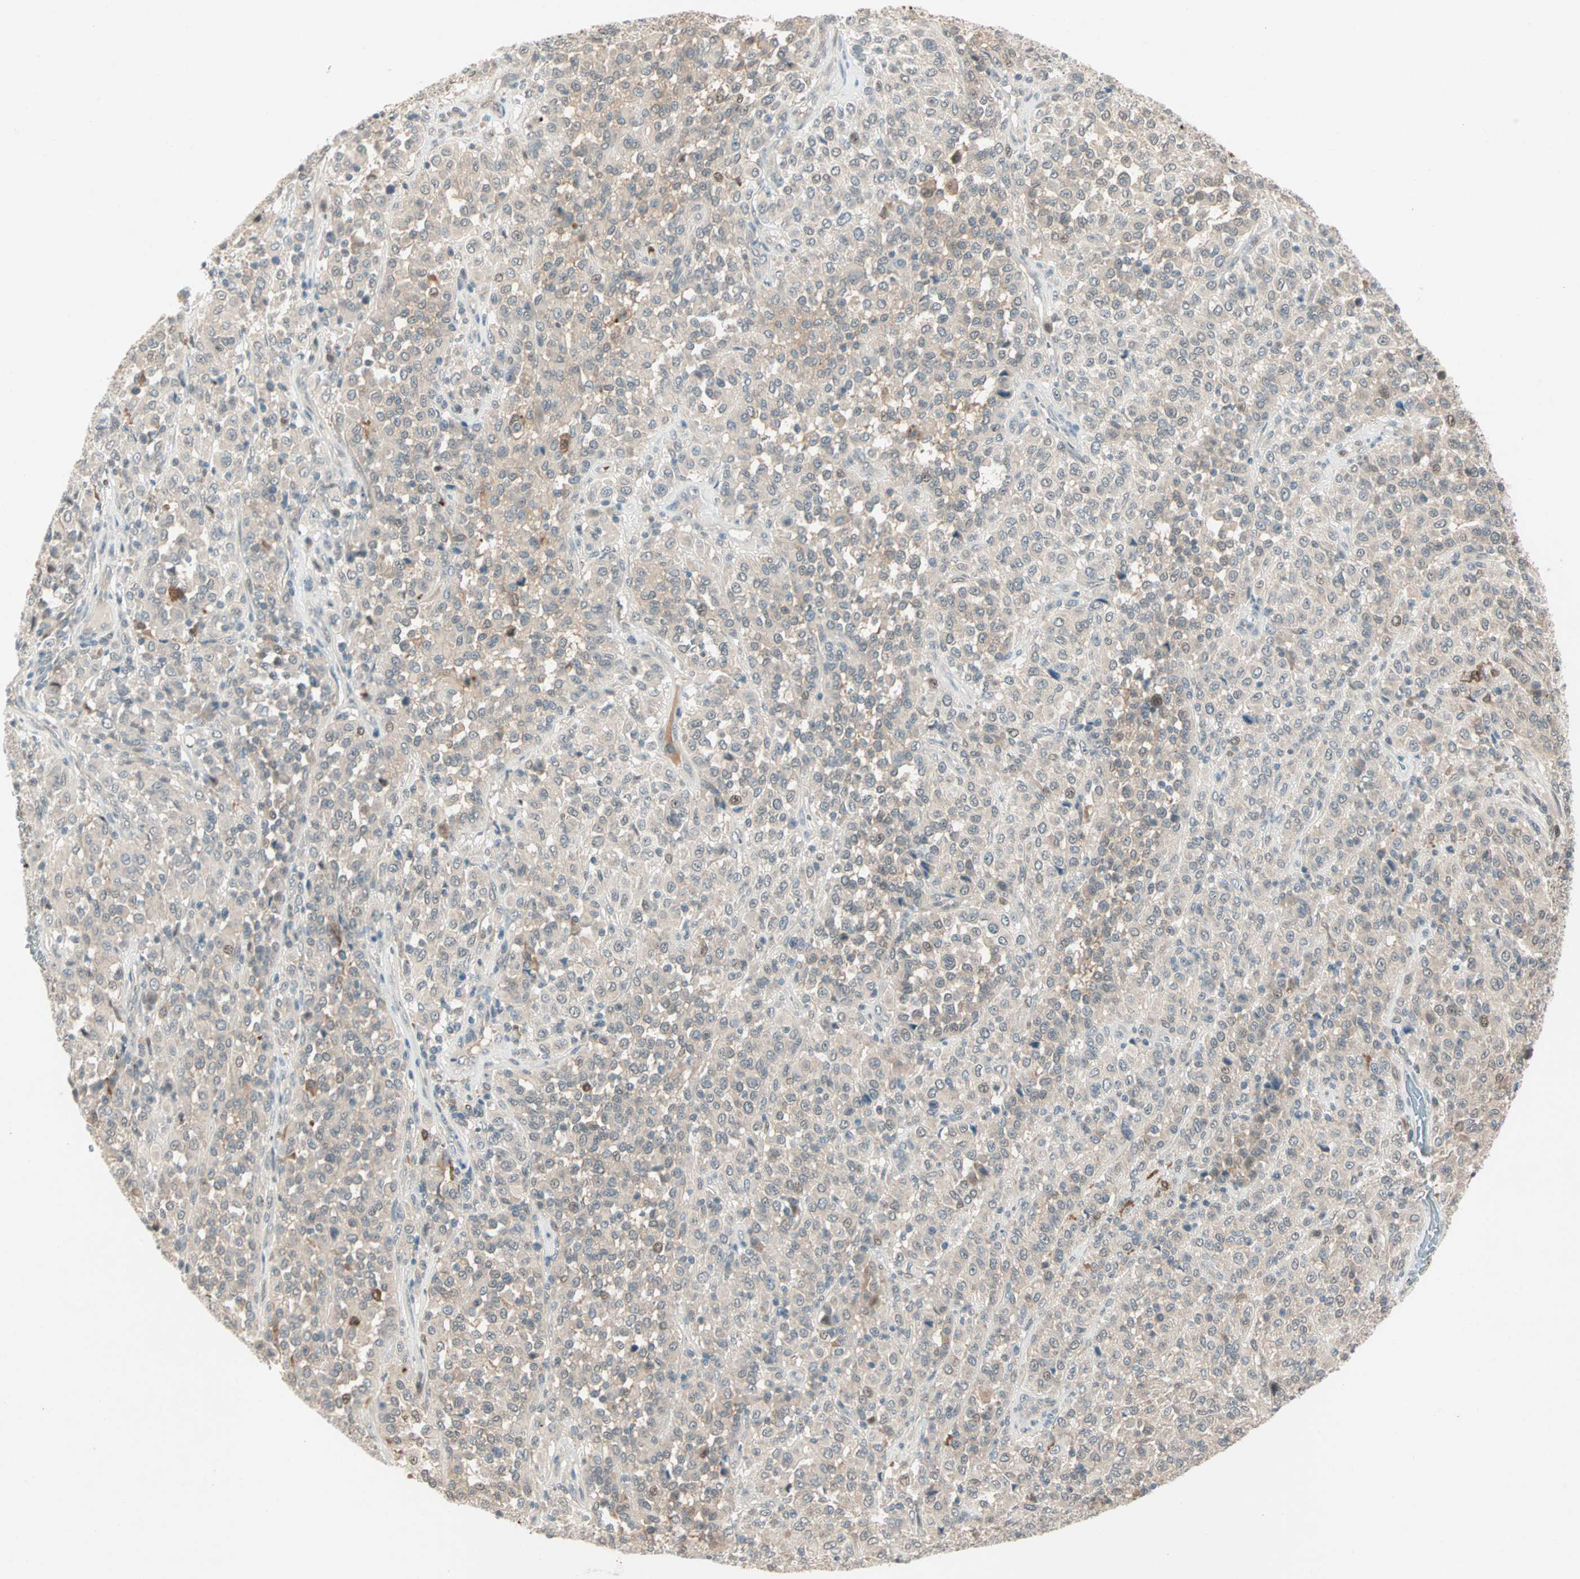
{"staining": {"intensity": "weak", "quantity": "25%-75%", "location": "cytoplasmic/membranous"}, "tissue": "melanoma", "cell_type": "Tumor cells", "image_type": "cancer", "snomed": [{"axis": "morphology", "description": "Malignant melanoma, Metastatic site"}, {"axis": "topography", "description": "Pancreas"}], "caption": "Immunohistochemical staining of human malignant melanoma (metastatic site) displays low levels of weak cytoplasmic/membranous expression in approximately 25%-75% of tumor cells.", "gene": "RTL6", "patient": {"sex": "female", "age": 30}}